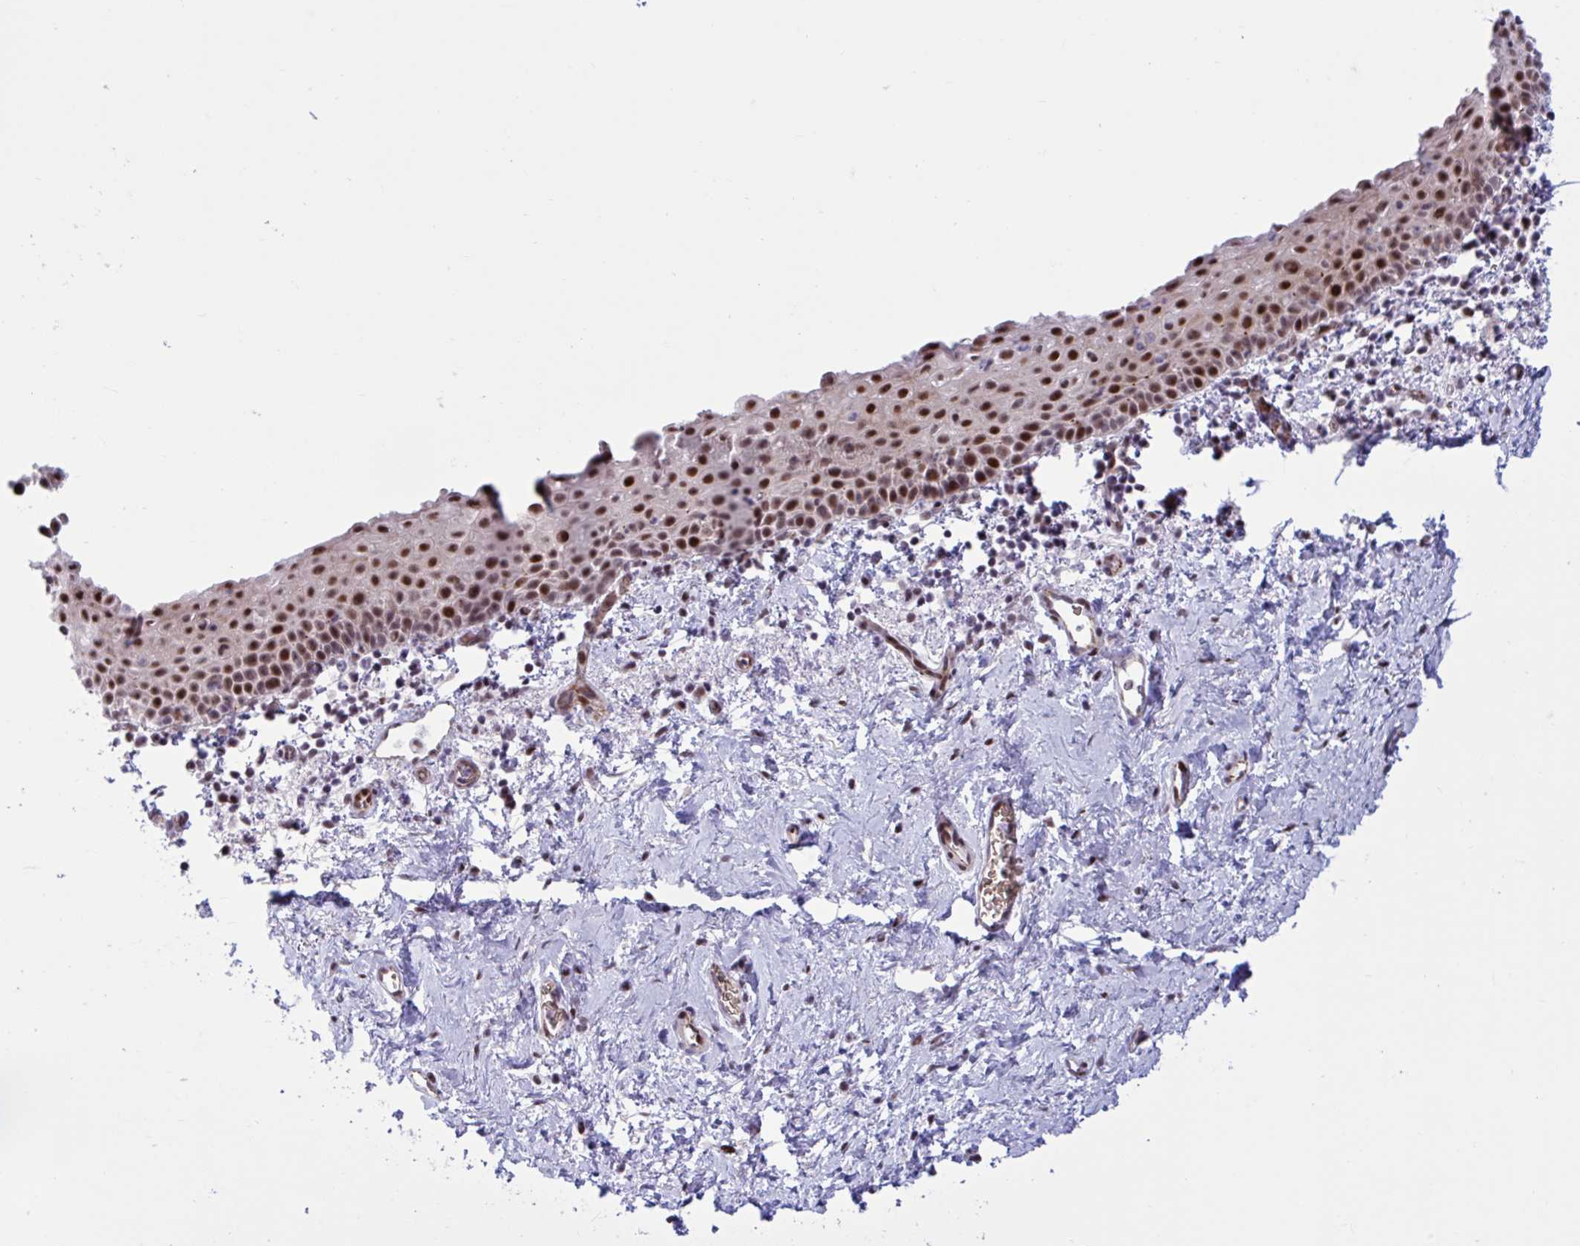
{"staining": {"intensity": "strong", "quantity": "25%-75%", "location": "cytoplasmic/membranous,nuclear"}, "tissue": "vagina", "cell_type": "Squamous epithelial cells", "image_type": "normal", "snomed": [{"axis": "morphology", "description": "Normal tissue, NOS"}, {"axis": "topography", "description": "Vagina"}], "caption": "Strong cytoplasmic/membranous,nuclear expression is appreciated in approximately 25%-75% of squamous epithelial cells in benign vagina. (DAB (3,3'-diaminobenzidine) = brown stain, brightfield microscopy at high magnification).", "gene": "RBL1", "patient": {"sex": "female", "age": 61}}